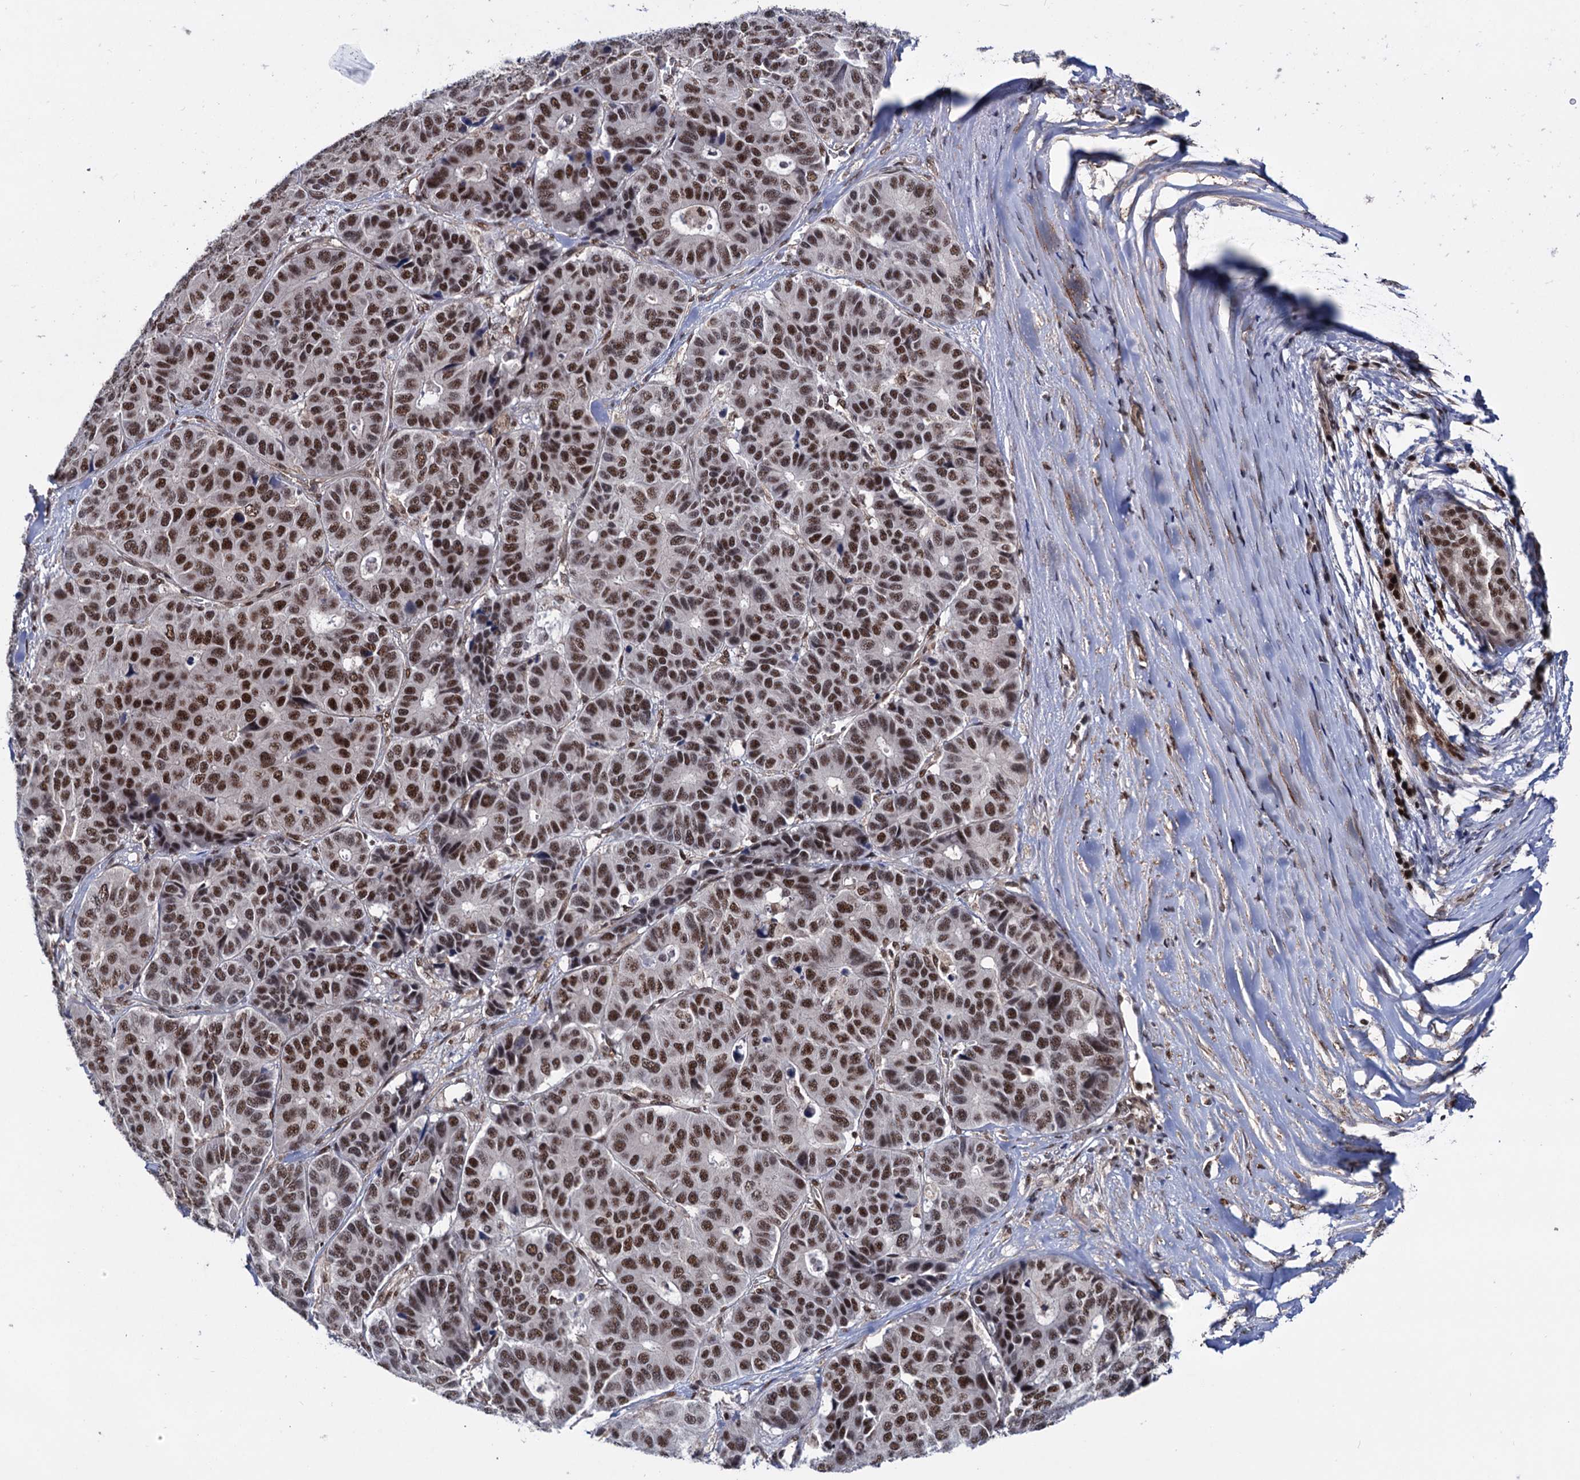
{"staining": {"intensity": "strong", "quantity": ">75%", "location": "nuclear"}, "tissue": "pancreatic cancer", "cell_type": "Tumor cells", "image_type": "cancer", "snomed": [{"axis": "morphology", "description": "Adenocarcinoma, NOS"}, {"axis": "topography", "description": "Pancreas"}], "caption": "Tumor cells display high levels of strong nuclear positivity in approximately >75% of cells in human pancreatic cancer (adenocarcinoma).", "gene": "TBC1D12", "patient": {"sex": "male", "age": 50}}